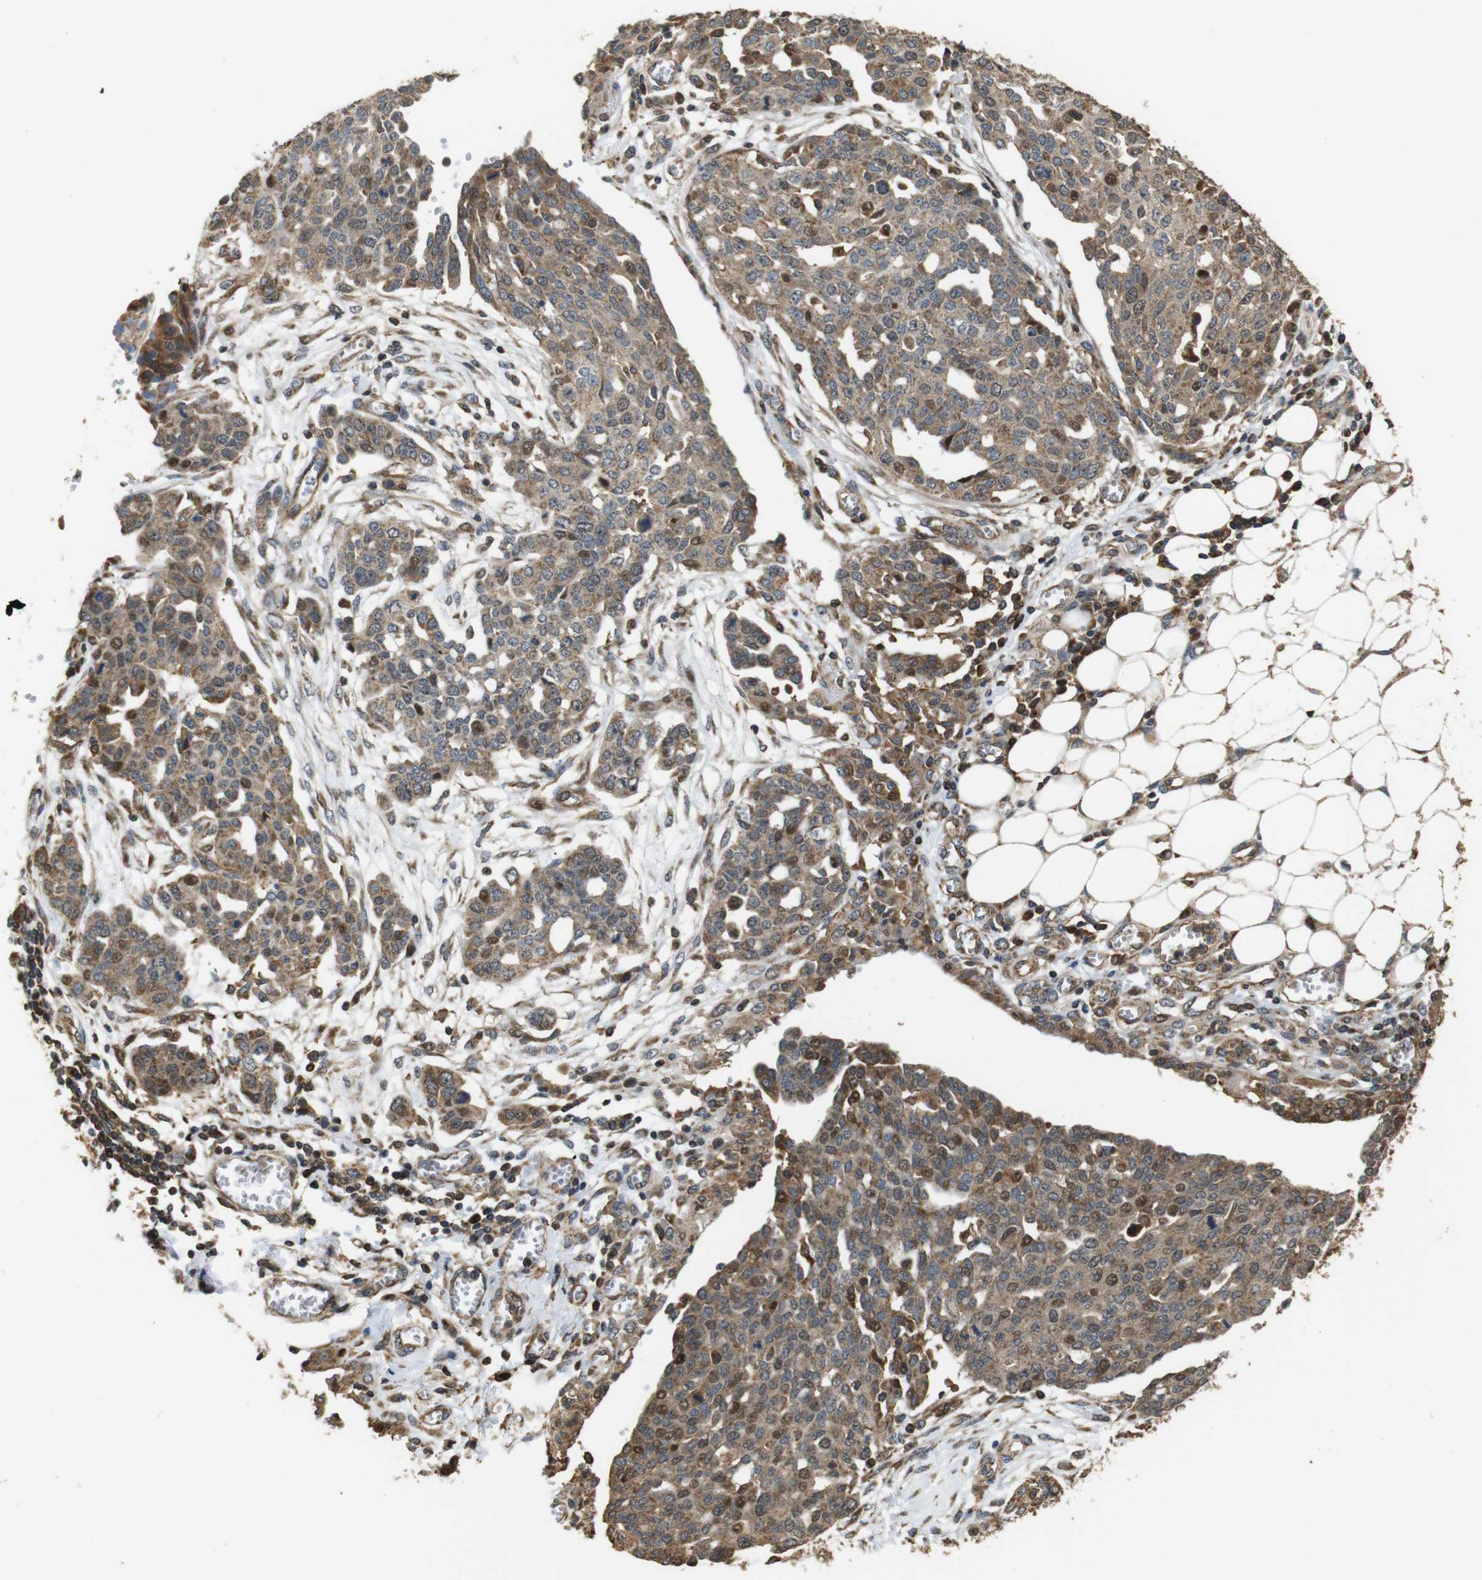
{"staining": {"intensity": "moderate", "quantity": "25%-75%", "location": "cytoplasmic/membranous"}, "tissue": "ovarian cancer", "cell_type": "Tumor cells", "image_type": "cancer", "snomed": [{"axis": "morphology", "description": "Cystadenocarcinoma, serous, NOS"}, {"axis": "topography", "description": "Soft tissue"}, {"axis": "topography", "description": "Ovary"}], "caption": "DAB immunohistochemical staining of human ovarian cancer (serous cystadenocarcinoma) exhibits moderate cytoplasmic/membranous protein expression in about 25%-75% of tumor cells.", "gene": "SNN", "patient": {"sex": "female", "age": 57}}